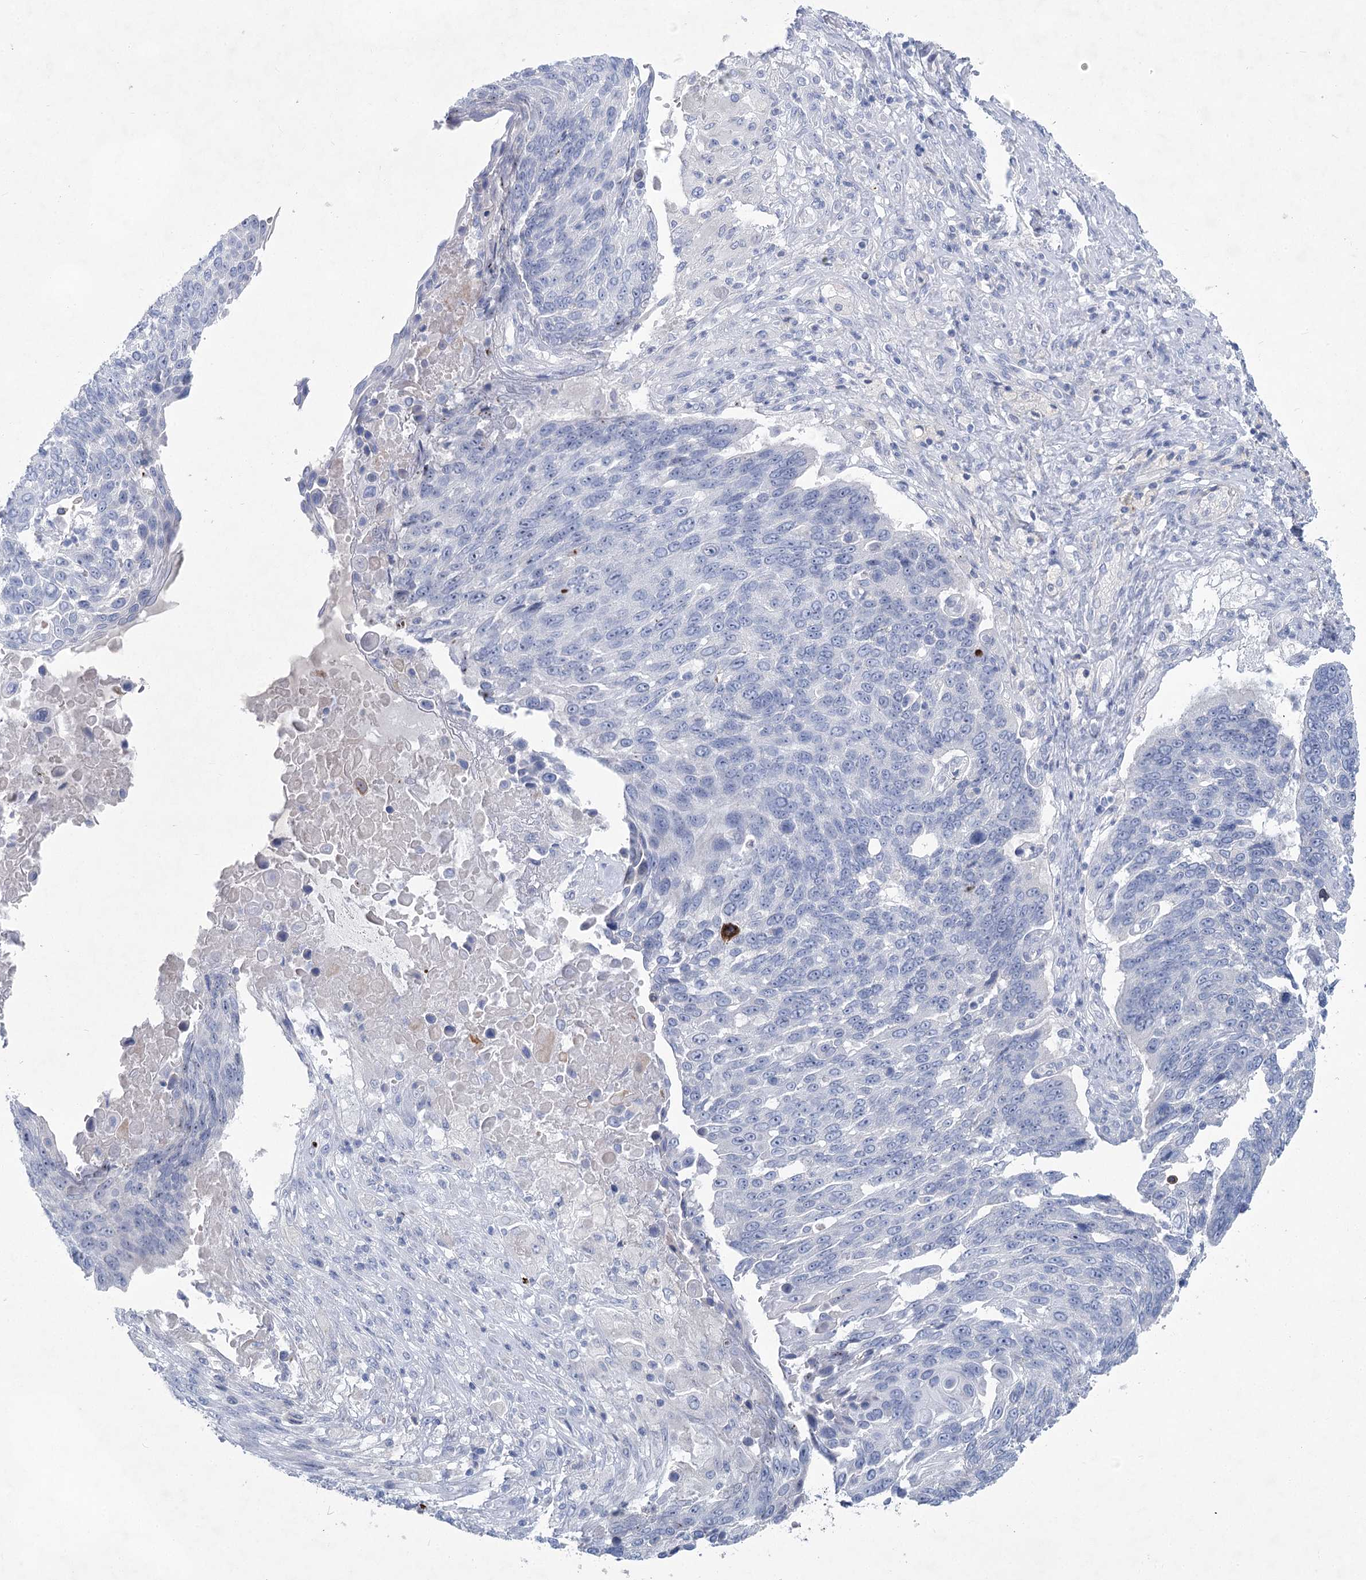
{"staining": {"intensity": "negative", "quantity": "none", "location": "none"}, "tissue": "lung cancer", "cell_type": "Tumor cells", "image_type": "cancer", "snomed": [{"axis": "morphology", "description": "Squamous cell carcinoma, NOS"}, {"axis": "topography", "description": "Lung"}], "caption": "Lung squamous cell carcinoma stained for a protein using immunohistochemistry reveals no expression tumor cells.", "gene": "WDR74", "patient": {"sex": "male", "age": 66}}